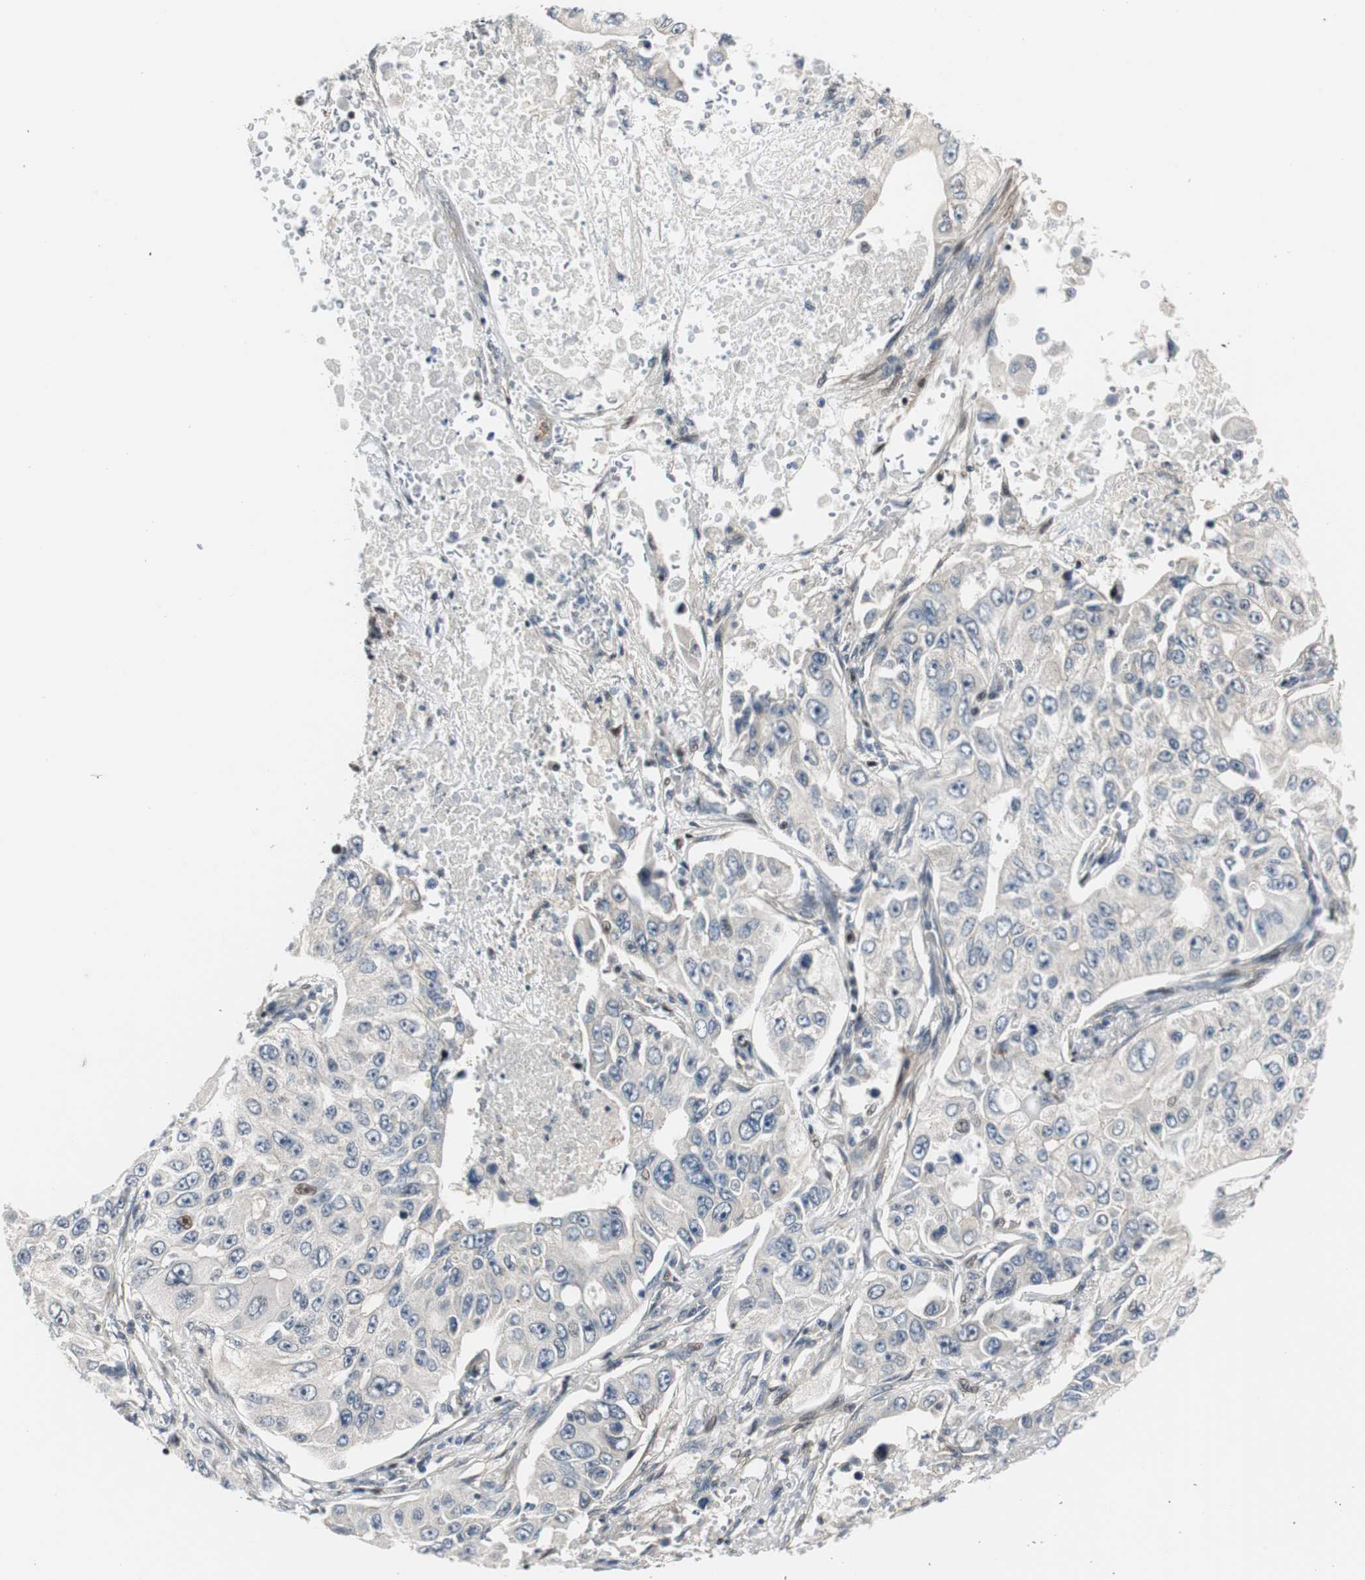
{"staining": {"intensity": "negative", "quantity": "none", "location": "none"}, "tissue": "lung cancer", "cell_type": "Tumor cells", "image_type": "cancer", "snomed": [{"axis": "morphology", "description": "Adenocarcinoma, NOS"}, {"axis": "topography", "description": "Lung"}], "caption": "Image shows no significant protein staining in tumor cells of lung cancer.", "gene": "RAD1", "patient": {"sex": "male", "age": 84}}